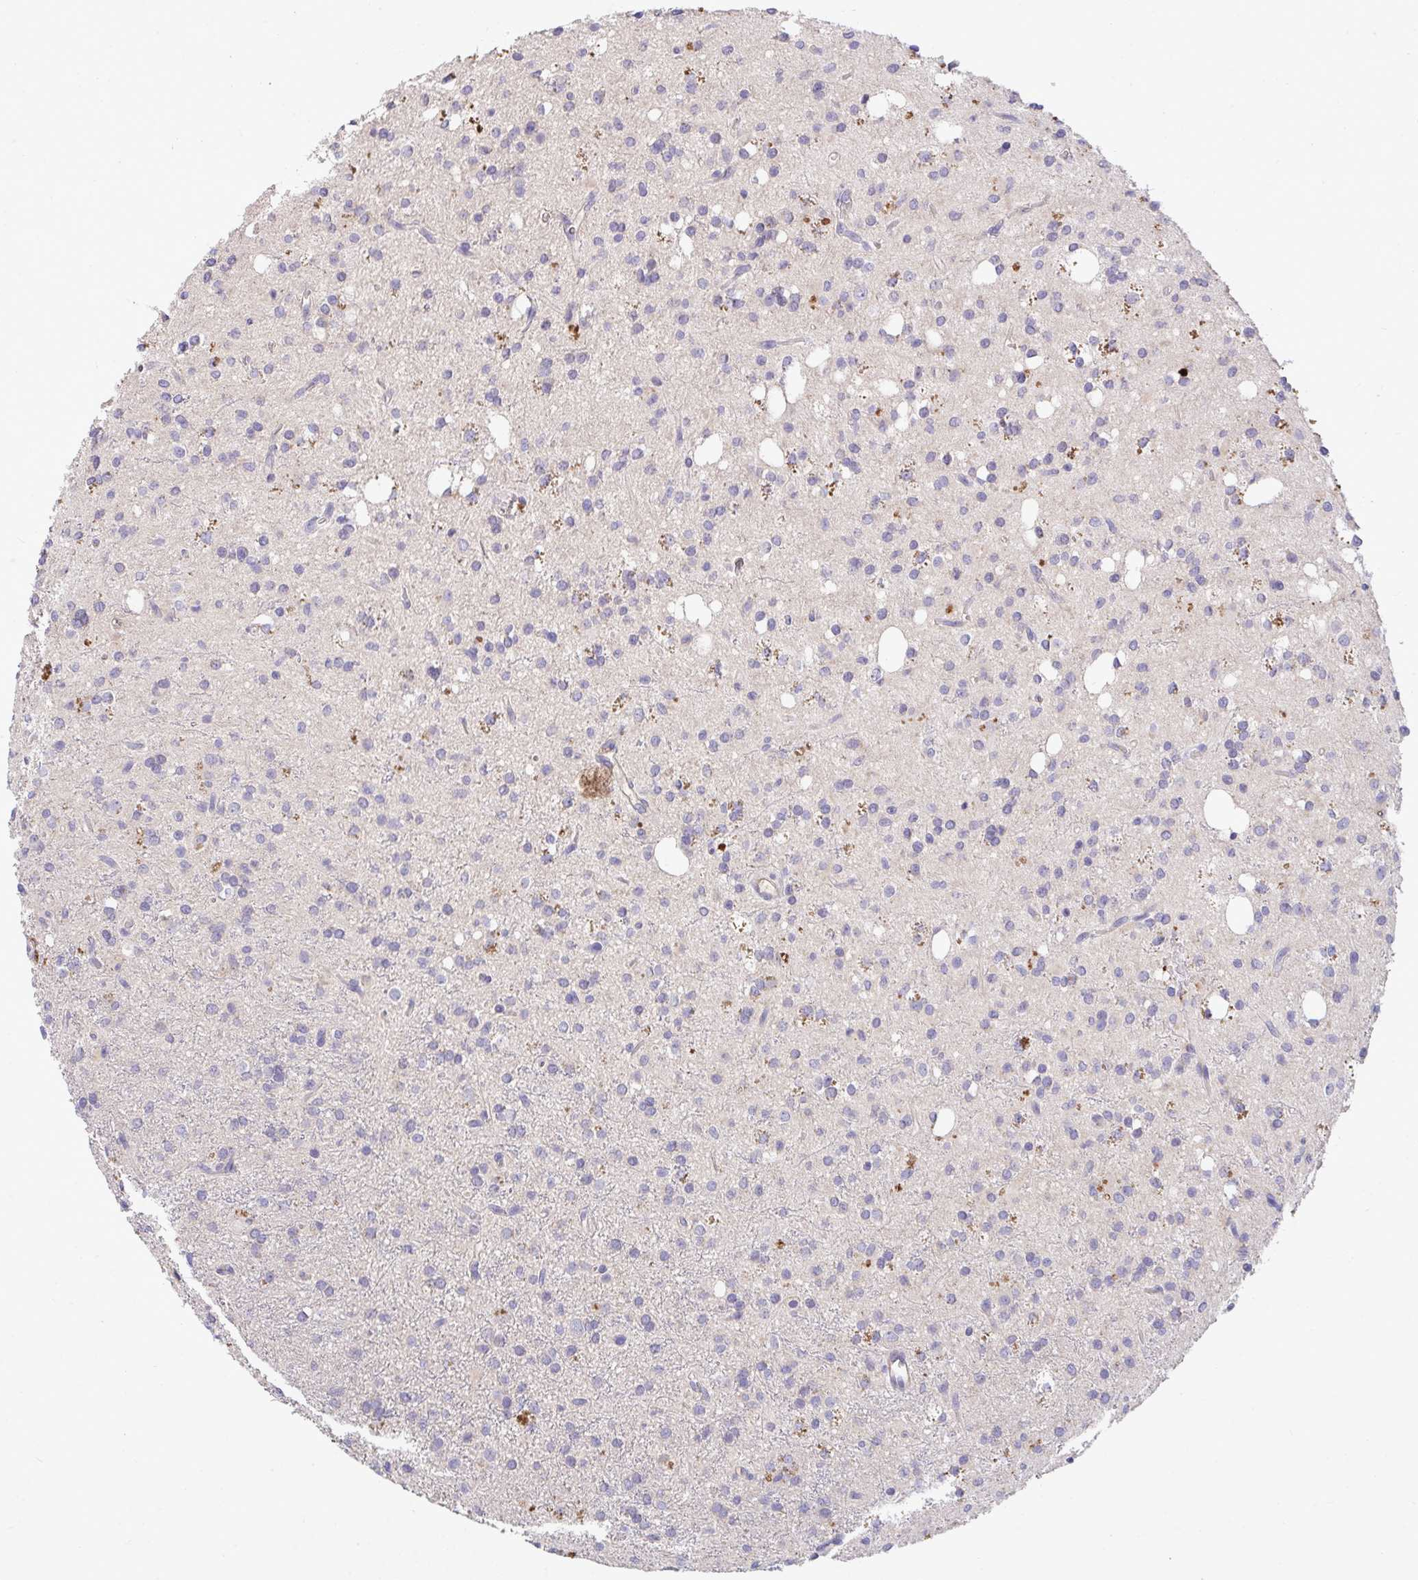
{"staining": {"intensity": "negative", "quantity": "none", "location": "none"}, "tissue": "glioma", "cell_type": "Tumor cells", "image_type": "cancer", "snomed": [{"axis": "morphology", "description": "Glioma, malignant, Low grade"}, {"axis": "topography", "description": "Brain"}], "caption": "Immunohistochemistry histopathology image of neoplastic tissue: human glioma stained with DAB reveals no significant protein positivity in tumor cells.", "gene": "ZNF581", "patient": {"sex": "female", "age": 33}}